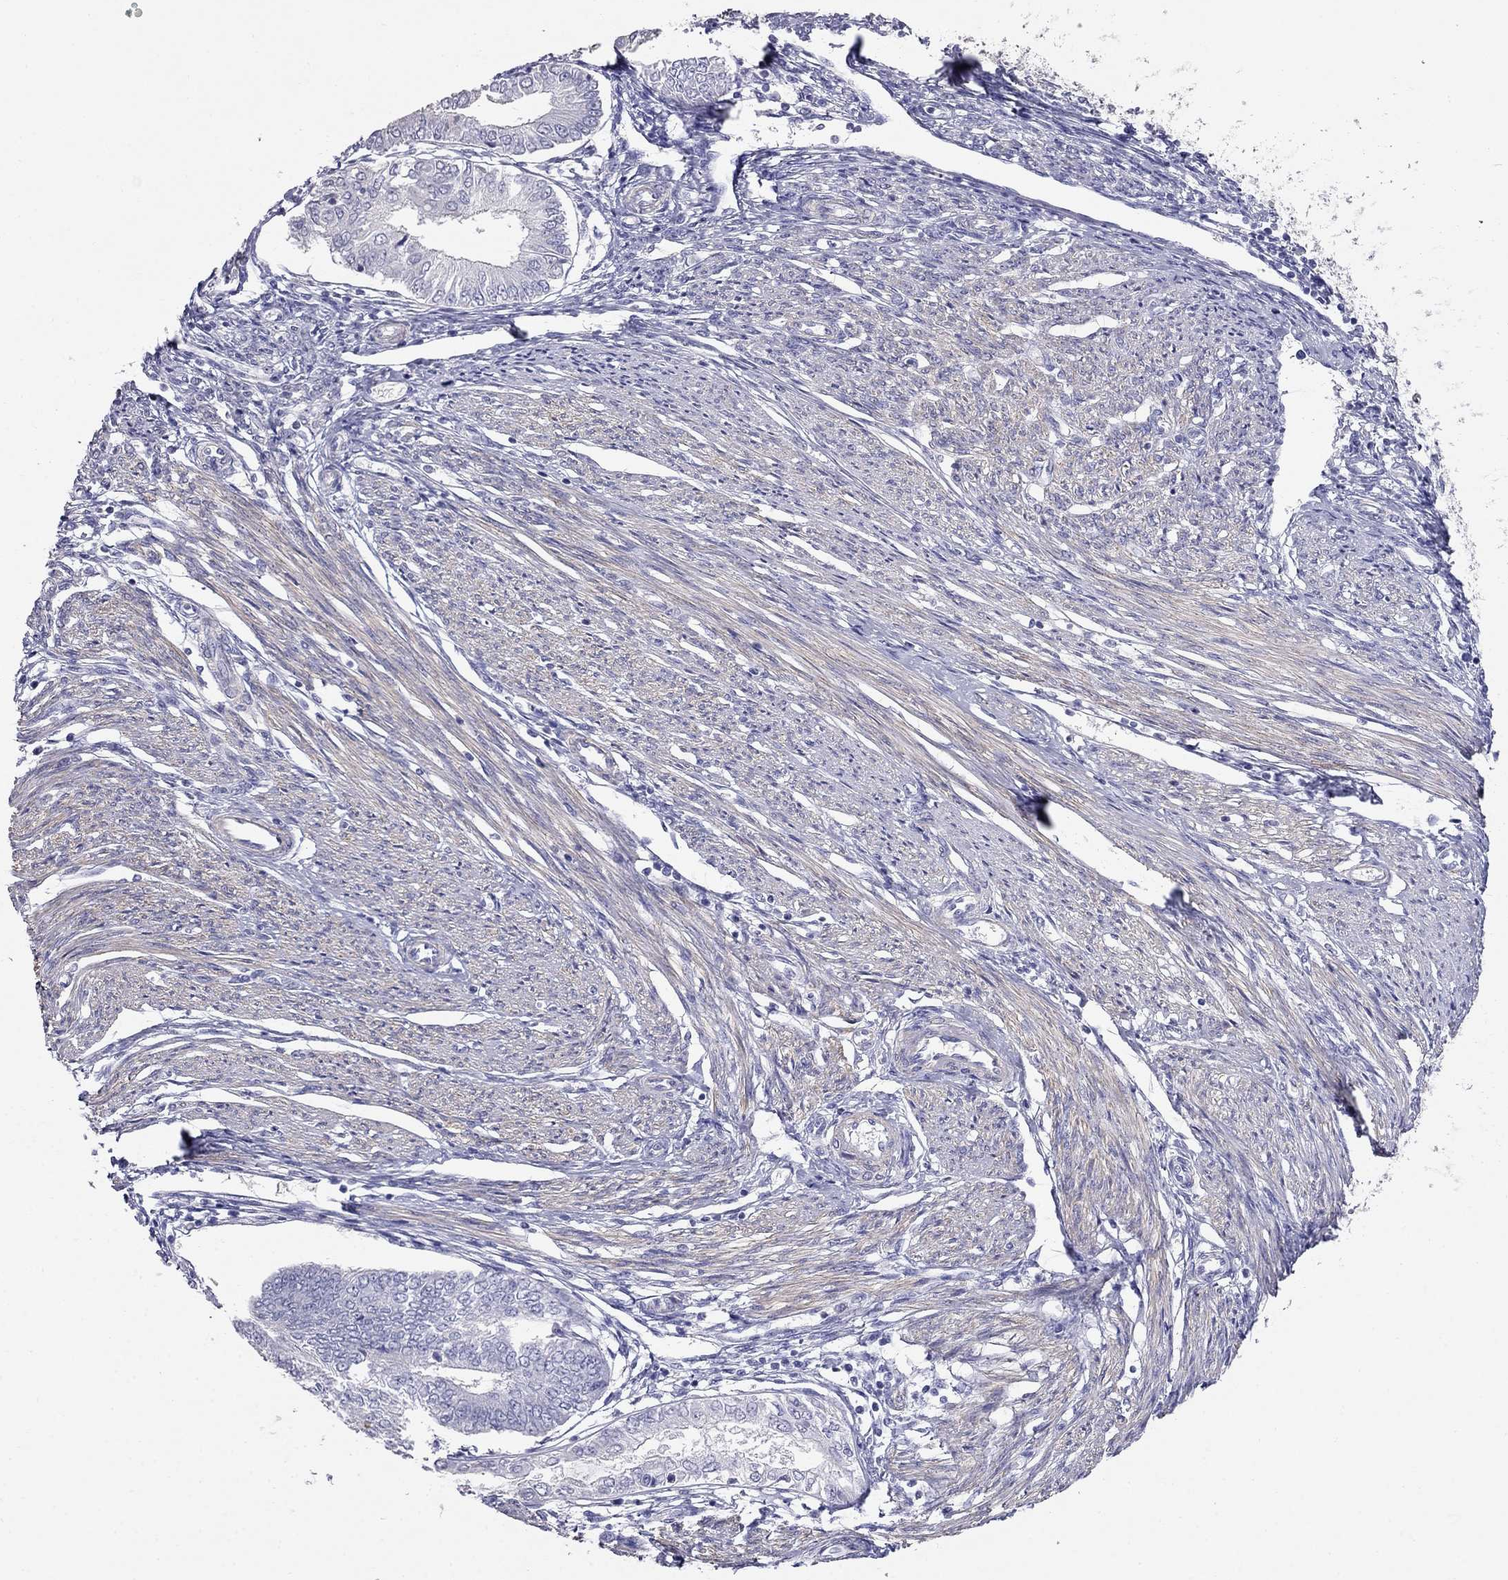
{"staining": {"intensity": "negative", "quantity": "none", "location": "none"}, "tissue": "endometrial cancer", "cell_type": "Tumor cells", "image_type": "cancer", "snomed": [{"axis": "morphology", "description": "Adenocarcinoma, NOS"}, {"axis": "topography", "description": "Endometrium"}], "caption": "High power microscopy image of an immunohistochemistry photomicrograph of adenocarcinoma (endometrial), revealing no significant positivity in tumor cells.", "gene": "LY6H", "patient": {"sex": "female", "age": 68}}